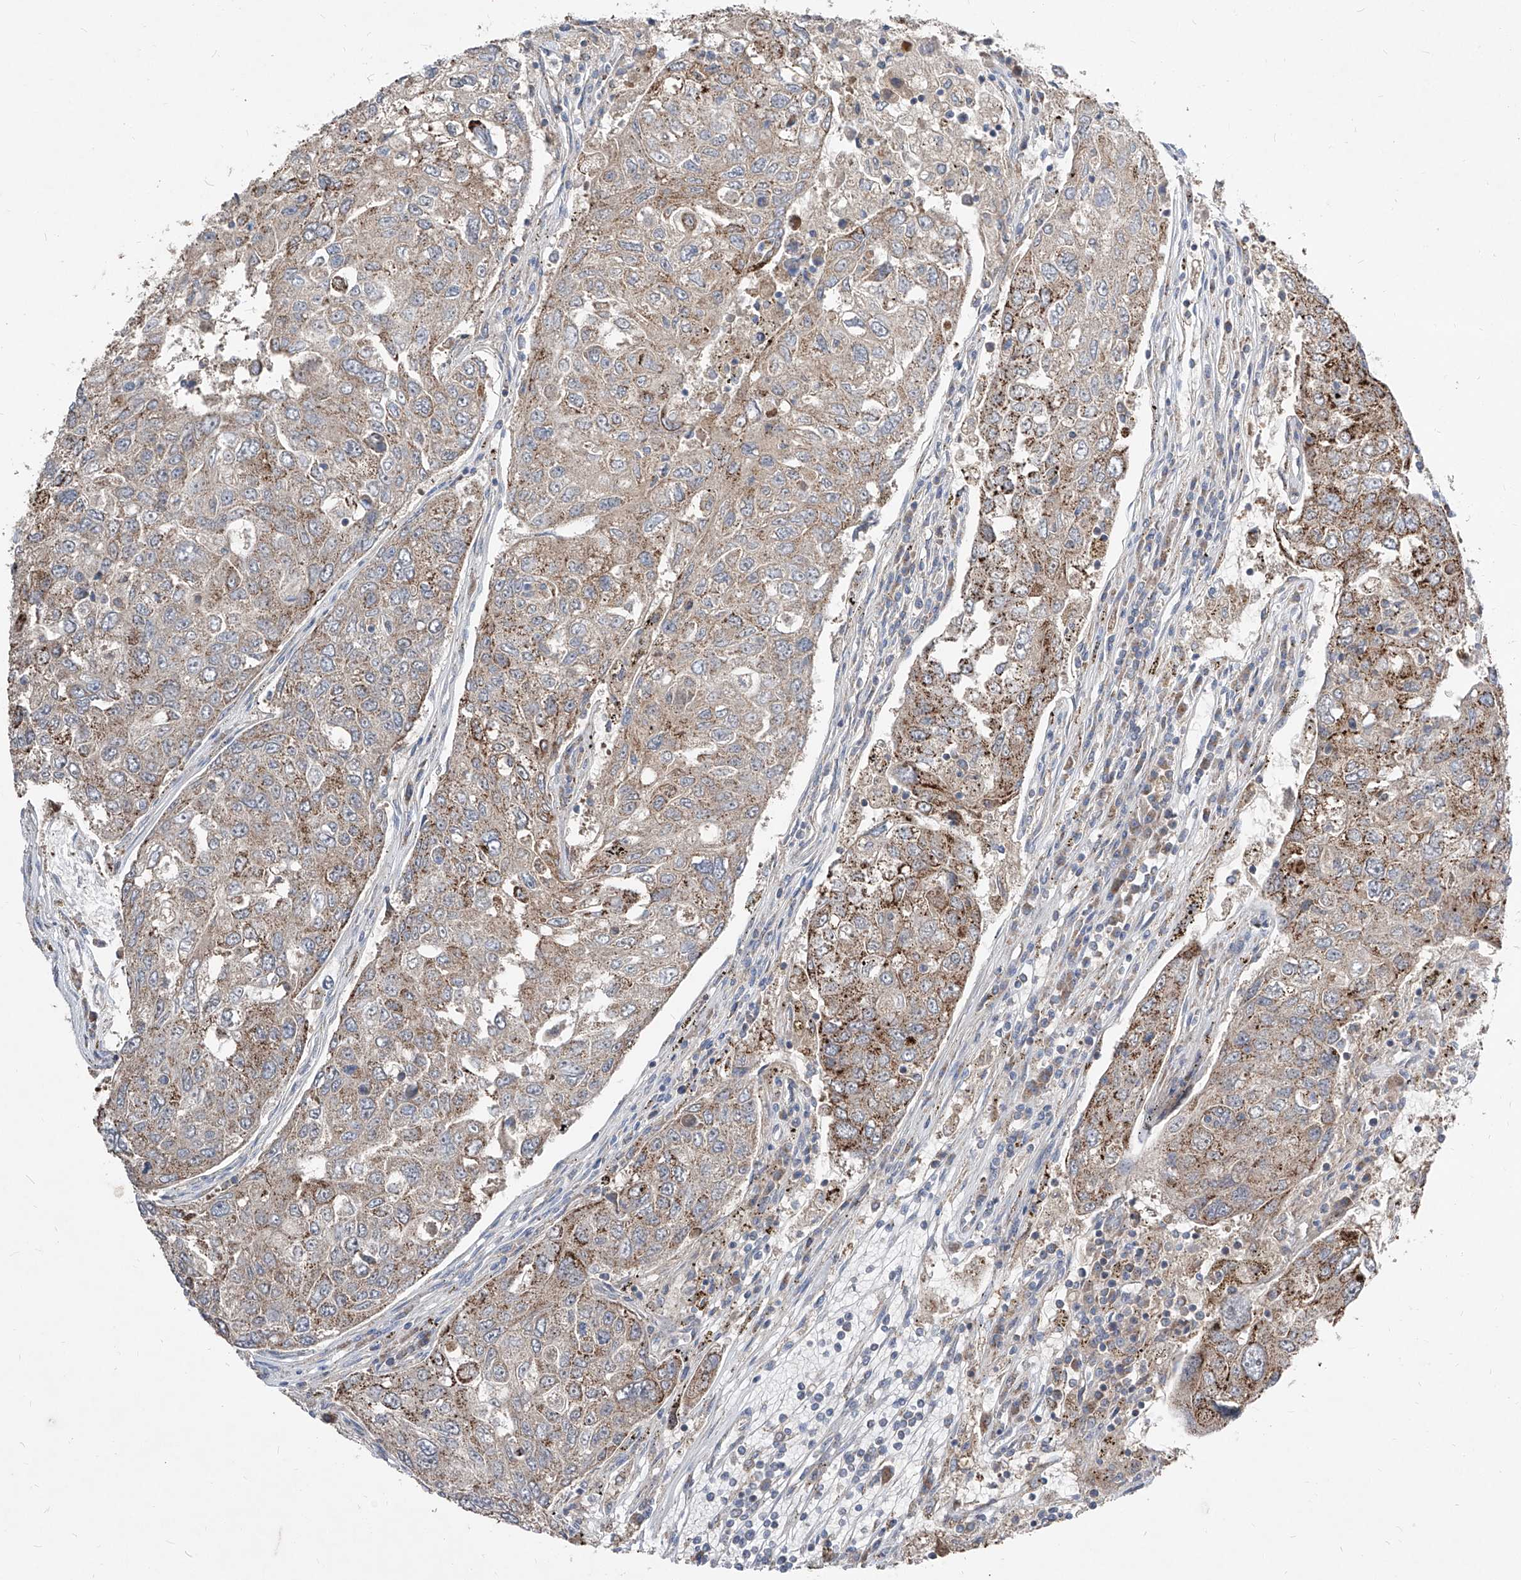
{"staining": {"intensity": "moderate", "quantity": "25%-75%", "location": "cytoplasmic/membranous"}, "tissue": "urothelial cancer", "cell_type": "Tumor cells", "image_type": "cancer", "snomed": [{"axis": "morphology", "description": "Urothelial carcinoma, High grade"}, {"axis": "topography", "description": "Lymph node"}, {"axis": "topography", "description": "Urinary bladder"}], "caption": "A medium amount of moderate cytoplasmic/membranous expression is present in approximately 25%-75% of tumor cells in high-grade urothelial carcinoma tissue.", "gene": "ABCD3", "patient": {"sex": "male", "age": 51}}